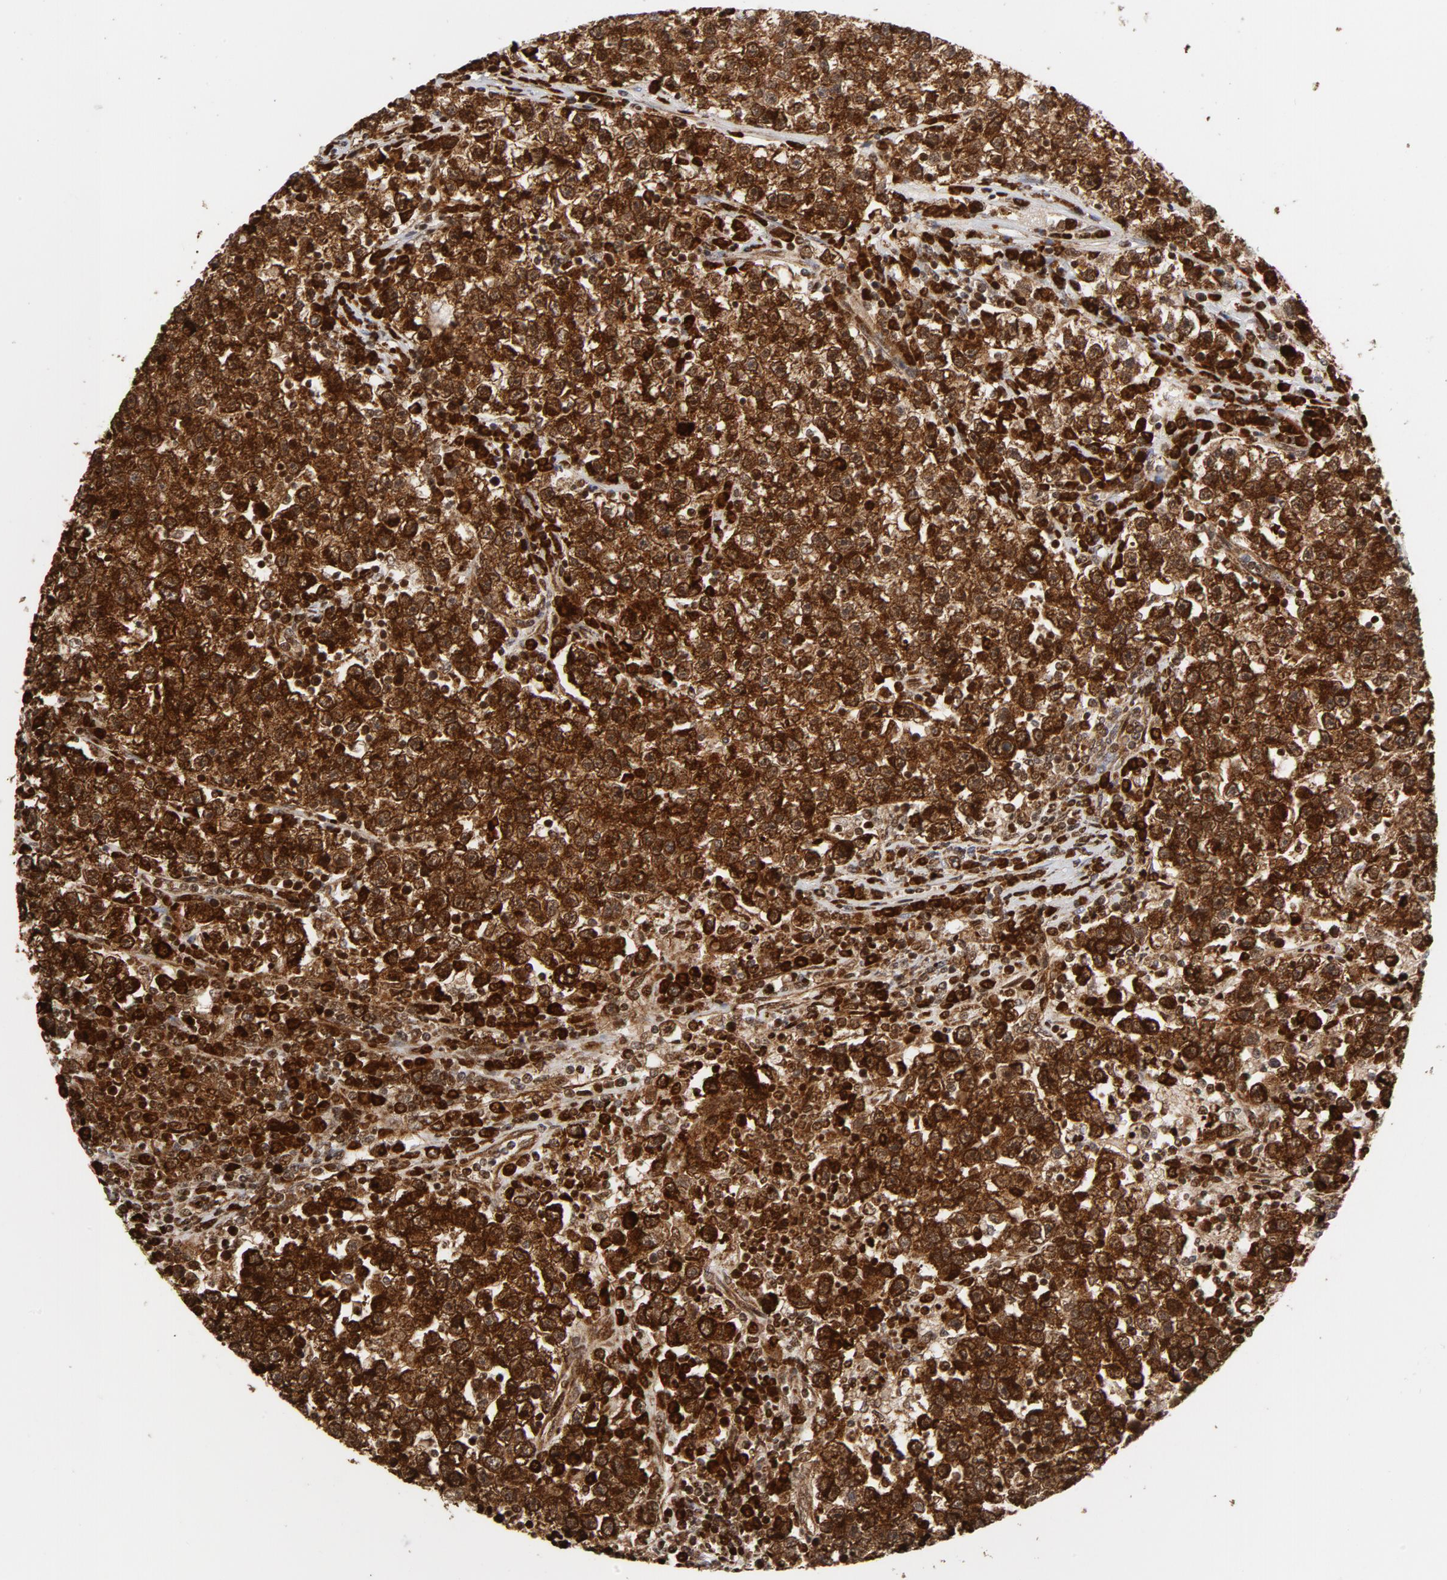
{"staining": {"intensity": "strong", "quantity": ">75%", "location": "cytoplasmic/membranous"}, "tissue": "testis cancer", "cell_type": "Tumor cells", "image_type": "cancer", "snomed": [{"axis": "morphology", "description": "Seminoma, NOS"}, {"axis": "topography", "description": "Testis"}], "caption": "IHC (DAB) staining of testis cancer (seminoma) exhibits strong cytoplasmic/membranous protein positivity in about >75% of tumor cells.", "gene": "CYCS", "patient": {"sex": "male", "age": 22}}